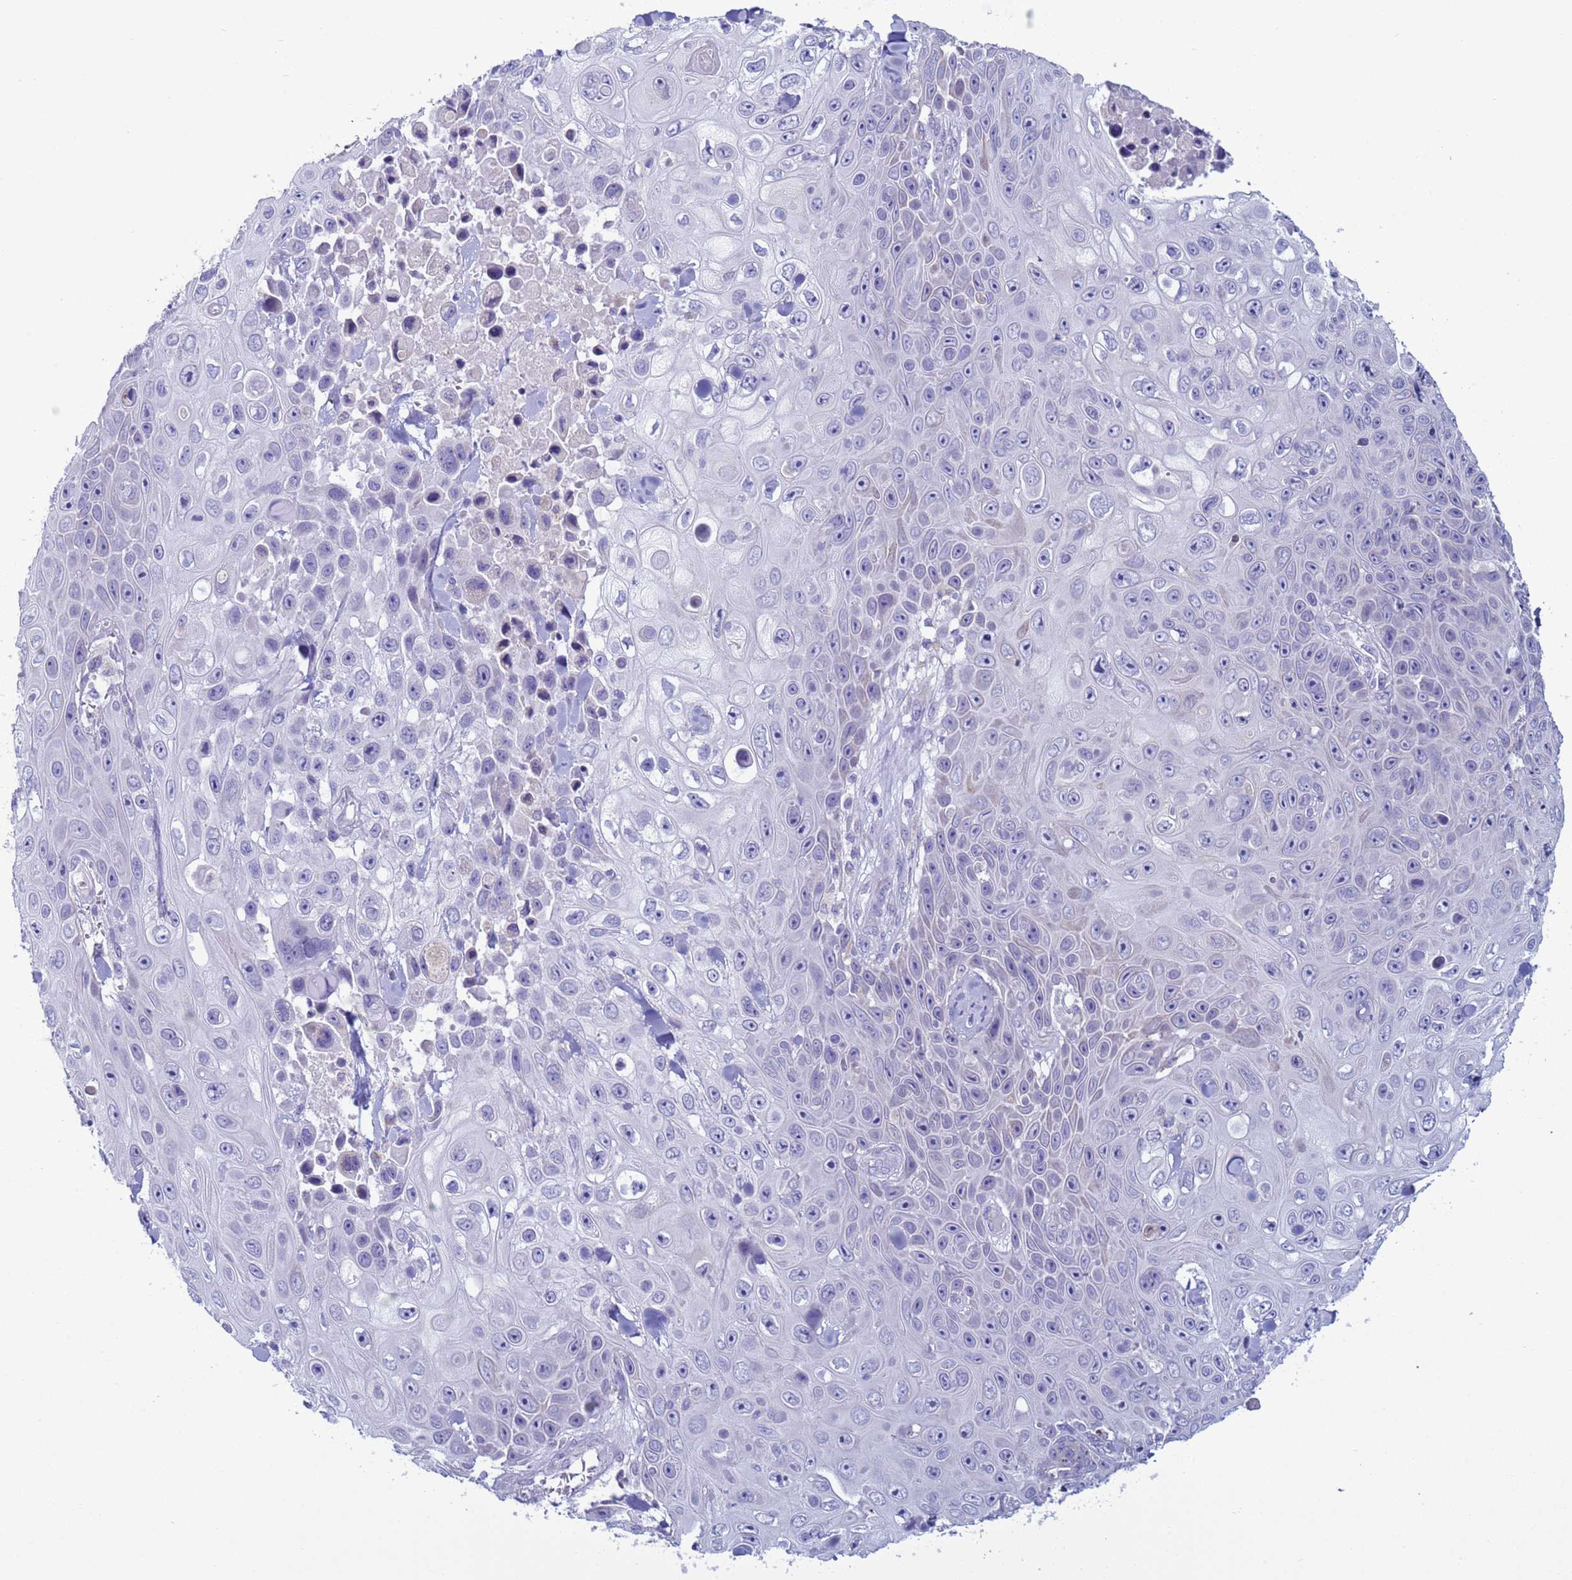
{"staining": {"intensity": "negative", "quantity": "none", "location": "none"}, "tissue": "skin cancer", "cell_type": "Tumor cells", "image_type": "cancer", "snomed": [{"axis": "morphology", "description": "Squamous cell carcinoma, NOS"}, {"axis": "topography", "description": "Skin"}], "caption": "Immunohistochemistry (IHC) photomicrograph of human squamous cell carcinoma (skin) stained for a protein (brown), which displays no expression in tumor cells.", "gene": "ABHD17B", "patient": {"sex": "male", "age": 82}}